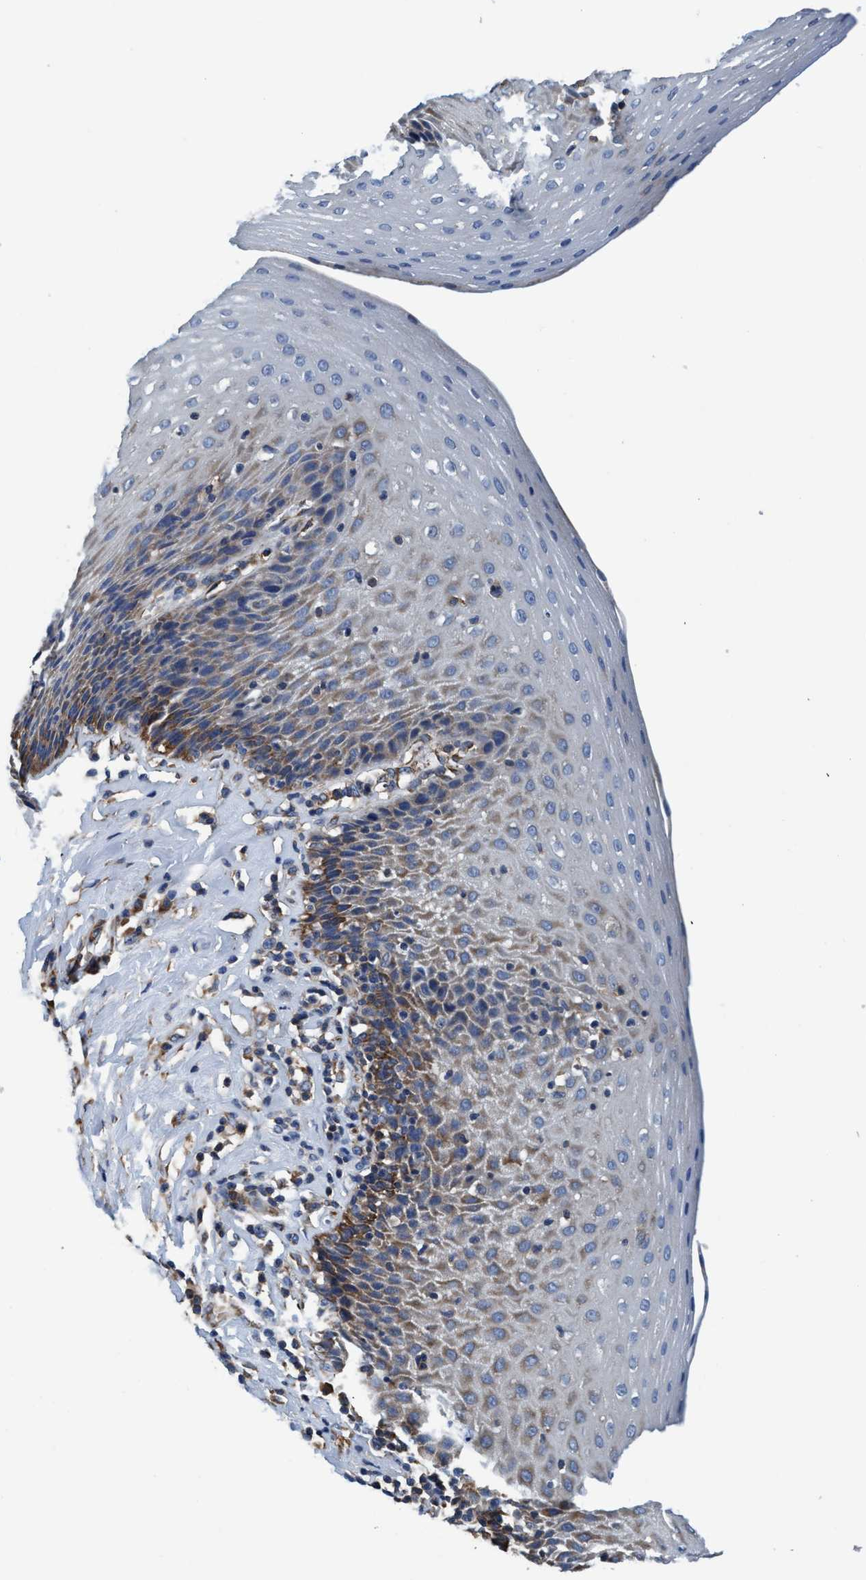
{"staining": {"intensity": "strong", "quantity": "<25%", "location": "cytoplasmic/membranous"}, "tissue": "esophagus", "cell_type": "Squamous epithelial cells", "image_type": "normal", "snomed": [{"axis": "morphology", "description": "Normal tissue, NOS"}, {"axis": "topography", "description": "Esophagus"}], "caption": "This micrograph shows IHC staining of benign human esophagus, with medium strong cytoplasmic/membranous positivity in about <25% of squamous epithelial cells.", "gene": "ENDOG", "patient": {"sex": "female", "age": 61}}